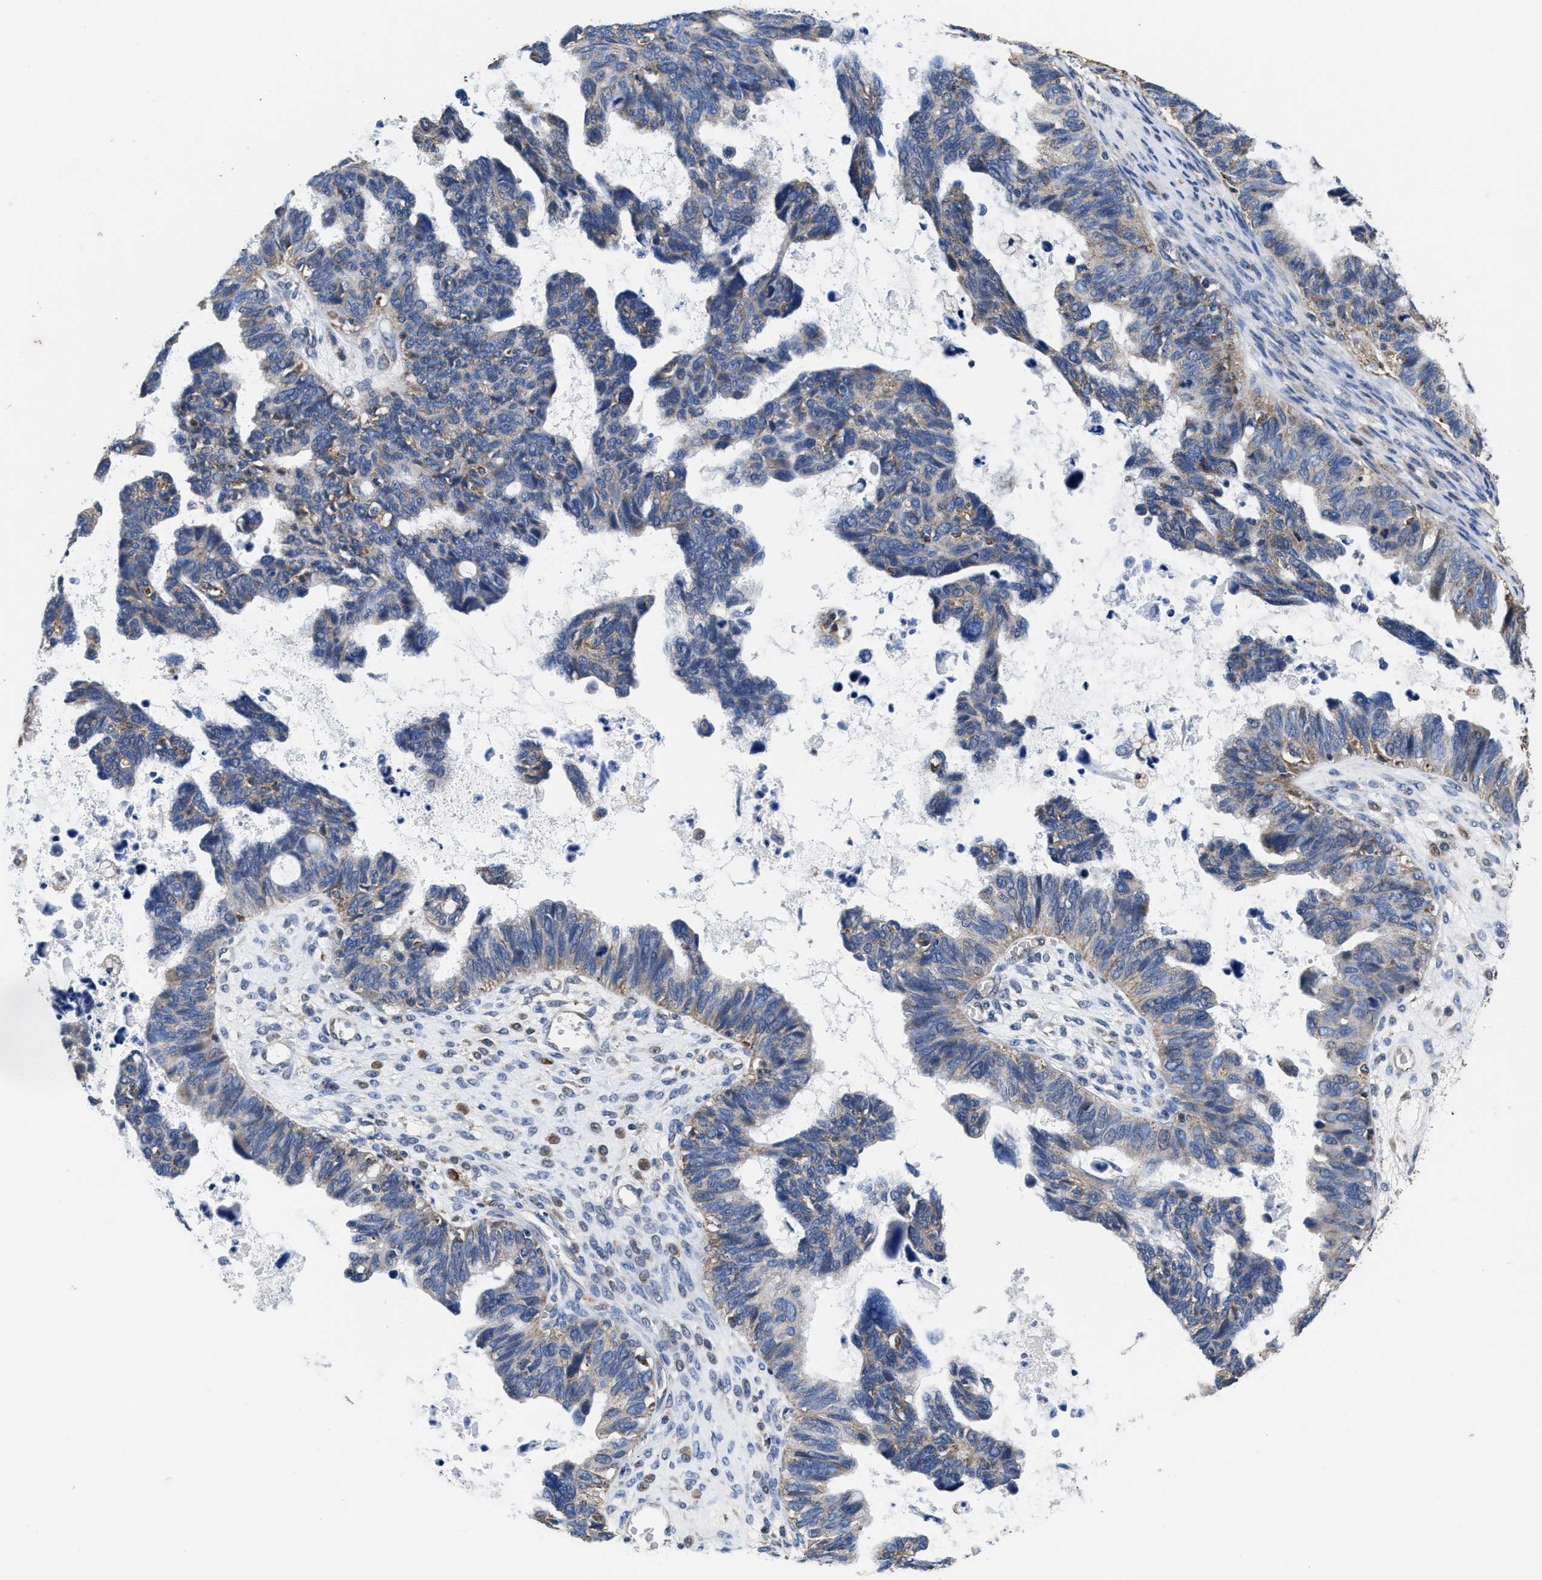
{"staining": {"intensity": "weak", "quantity": "<25%", "location": "cytoplasmic/membranous"}, "tissue": "ovarian cancer", "cell_type": "Tumor cells", "image_type": "cancer", "snomed": [{"axis": "morphology", "description": "Cystadenocarcinoma, serous, NOS"}, {"axis": "topography", "description": "Ovary"}], "caption": "This is a image of immunohistochemistry staining of ovarian cancer, which shows no positivity in tumor cells.", "gene": "ACLY", "patient": {"sex": "female", "age": 79}}